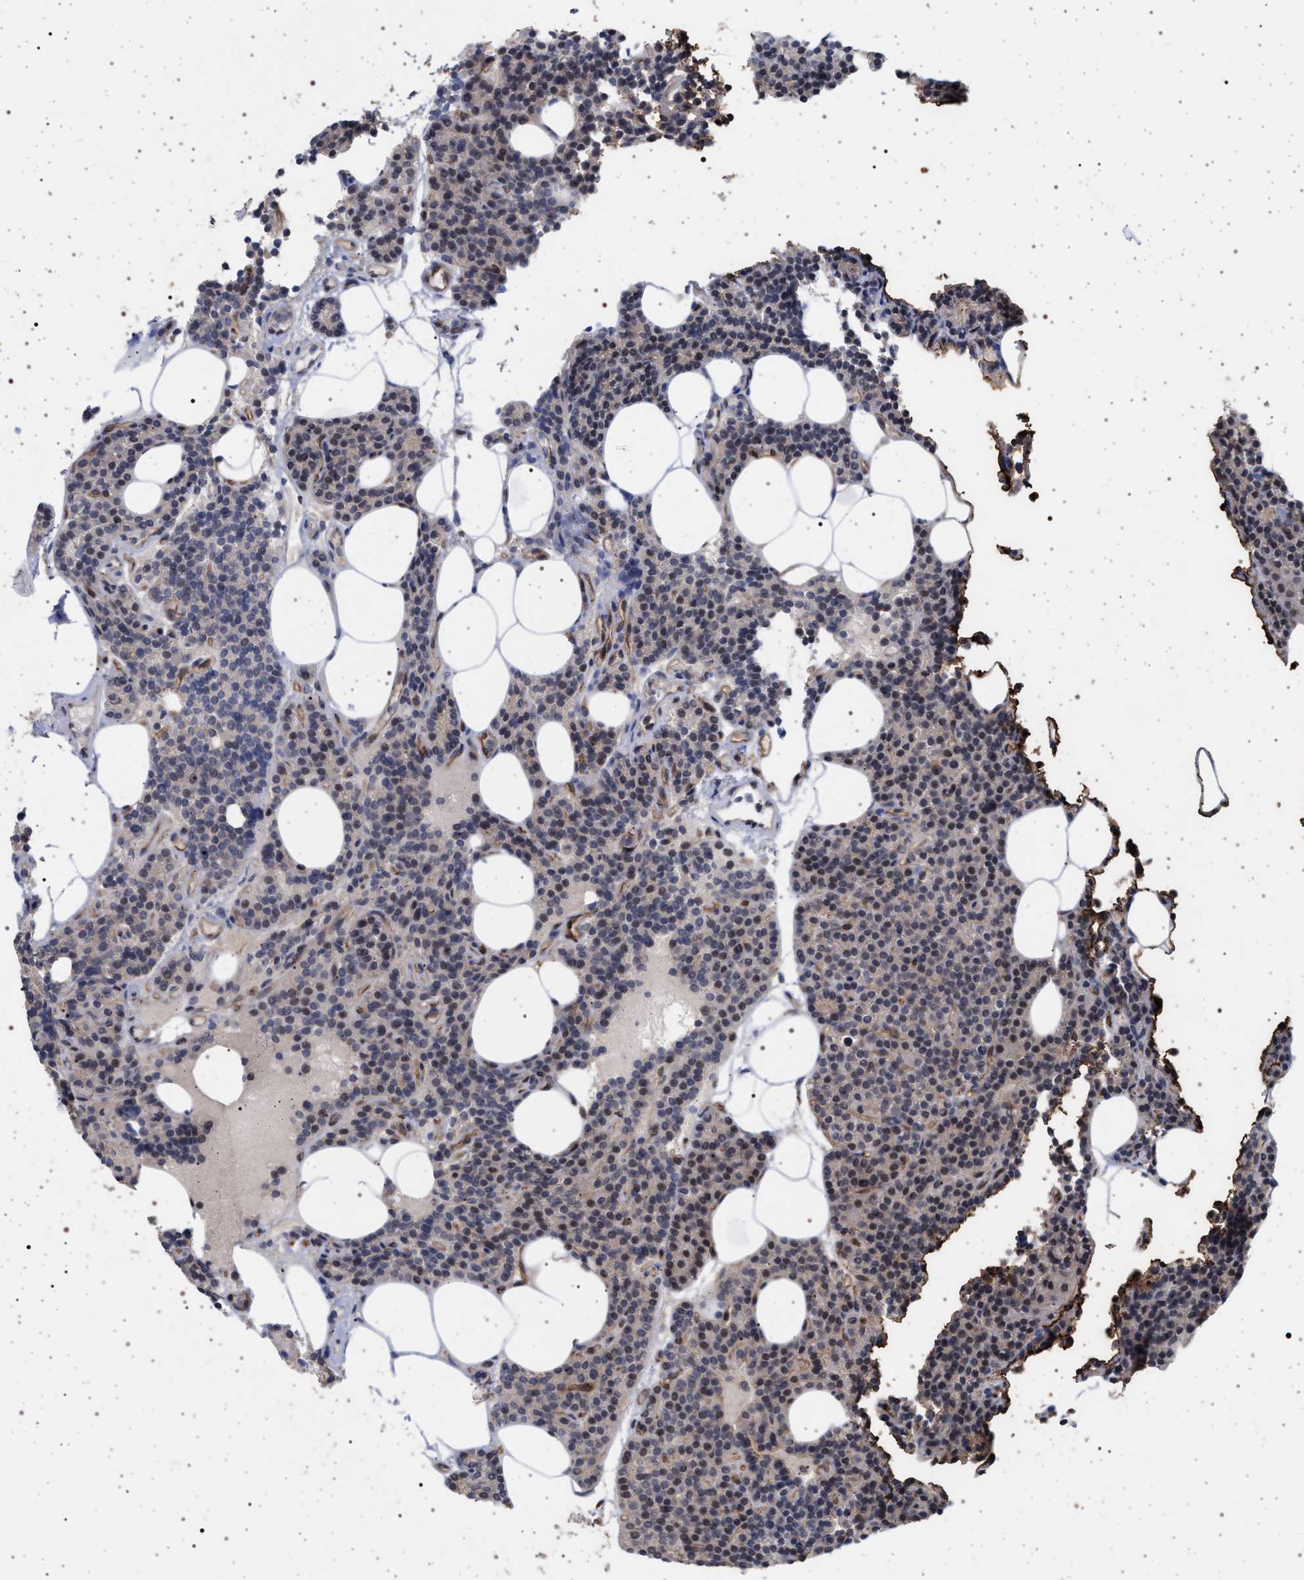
{"staining": {"intensity": "moderate", "quantity": "25%-75%", "location": "nuclear"}, "tissue": "parathyroid gland", "cell_type": "Glandular cells", "image_type": "normal", "snomed": [{"axis": "morphology", "description": "Normal tissue, NOS"}, {"axis": "morphology", "description": "Adenoma, NOS"}, {"axis": "topography", "description": "Parathyroid gland"}], "caption": "Immunohistochemistry (IHC) staining of normal parathyroid gland, which exhibits medium levels of moderate nuclear expression in about 25%-75% of glandular cells indicating moderate nuclear protein expression. The staining was performed using DAB (brown) for protein detection and nuclei were counterstained in hematoxylin (blue).", "gene": "RBM48", "patient": {"sex": "female", "age": 43}}